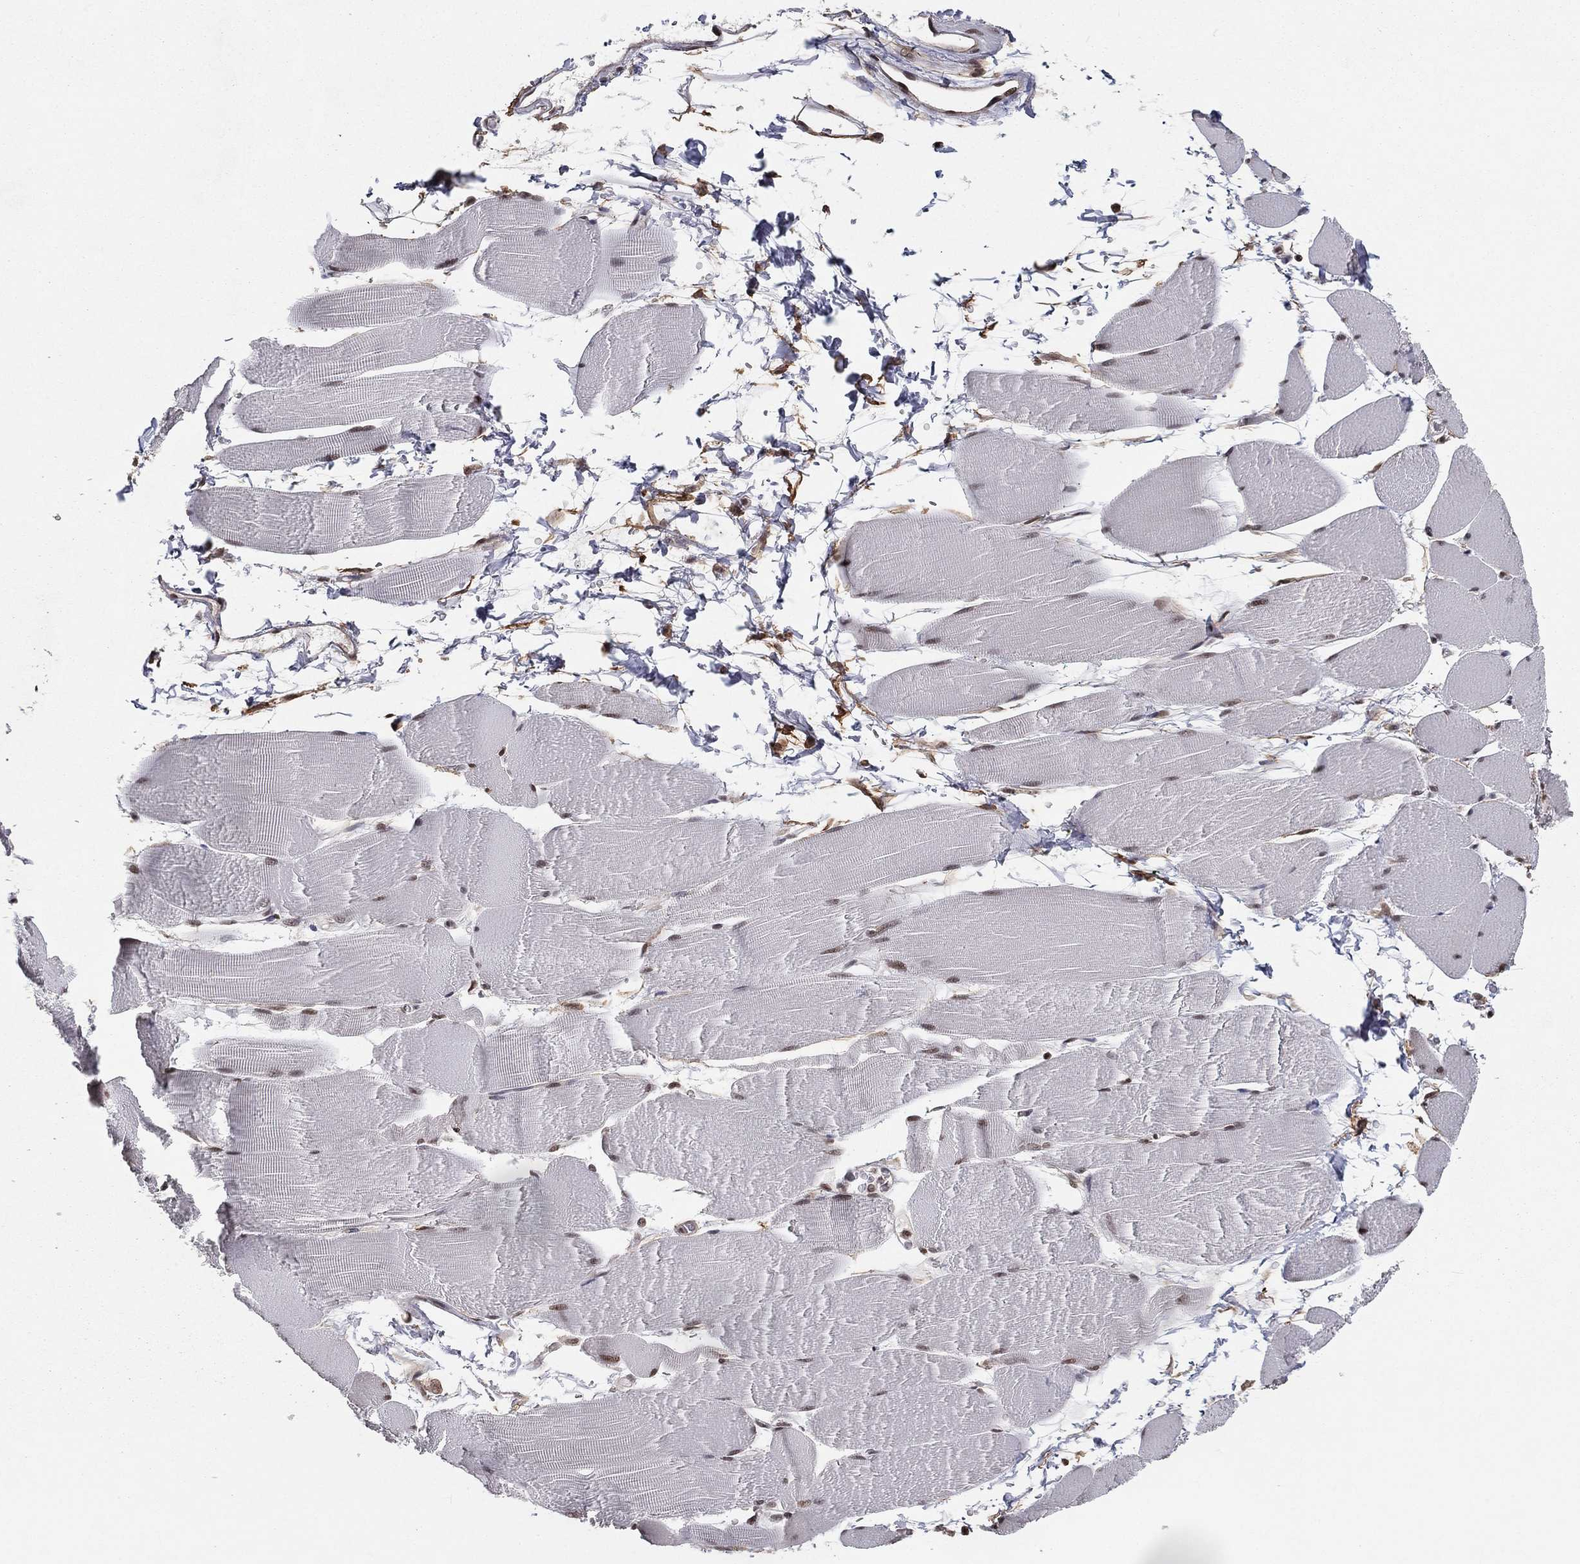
{"staining": {"intensity": "strong", "quantity": "25%-75%", "location": "nuclear"}, "tissue": "skeletal muscle", "cell_type": "Myocytes", "image_type": "normal", "snomed": [{"axis": "morphology", "description": "Normal tissue, NOS"}, {"axis": "topography", "description": "Skeletal muscle"}], "caption": "This histopathology image demonstrates immunohistochemistry staining of normal human skeletal muscle, with high strong nuclear positivity in about 25%-75% of myocytes.", "gene": "GPALPP1", "patient": {"sex": "male", "age": 56}}